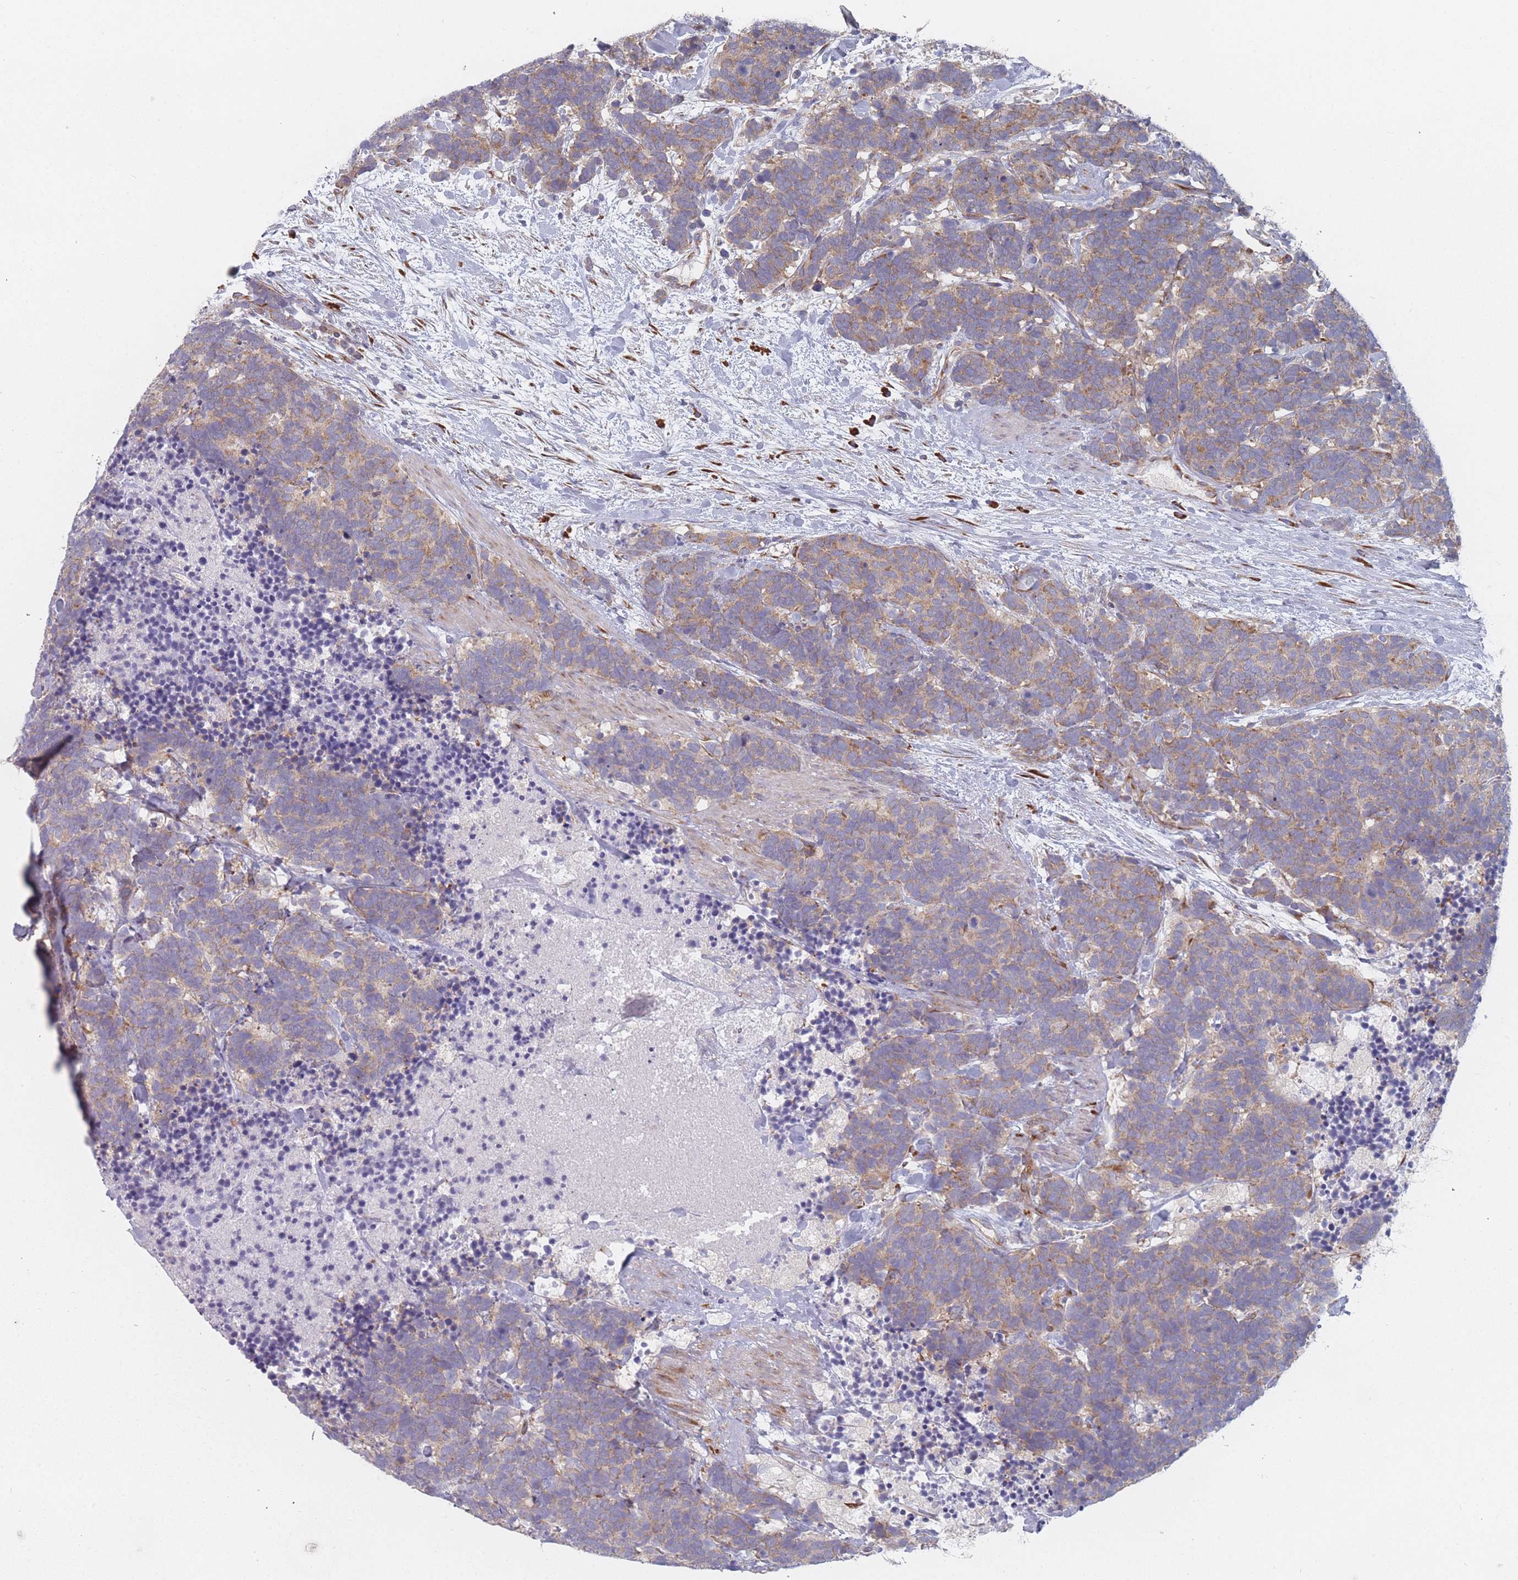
{"staining": {"intensity": "moderate", "quantity": ">75%", "location": "cytoplasmic/membranous"}, "tissue": "carcinoid", "cell_type": "Tumor cells", "image_type": "cancer", "snomed": [{"axis": "morphology", "description": "Carcinoma, NOS"}, {"axis": "morphology", "description": "Carcinoid, malignant, NOS"}, {"axis": "topography", "description": "Prostate"}], "caption": "Human carcinoid stained with a brown dye exhibits moderate cytoplasmic/membranous positive staining in about >75% of tumor cells.", "gene": "CACNG5", "patient": {"sex": "male", "age": 57}}